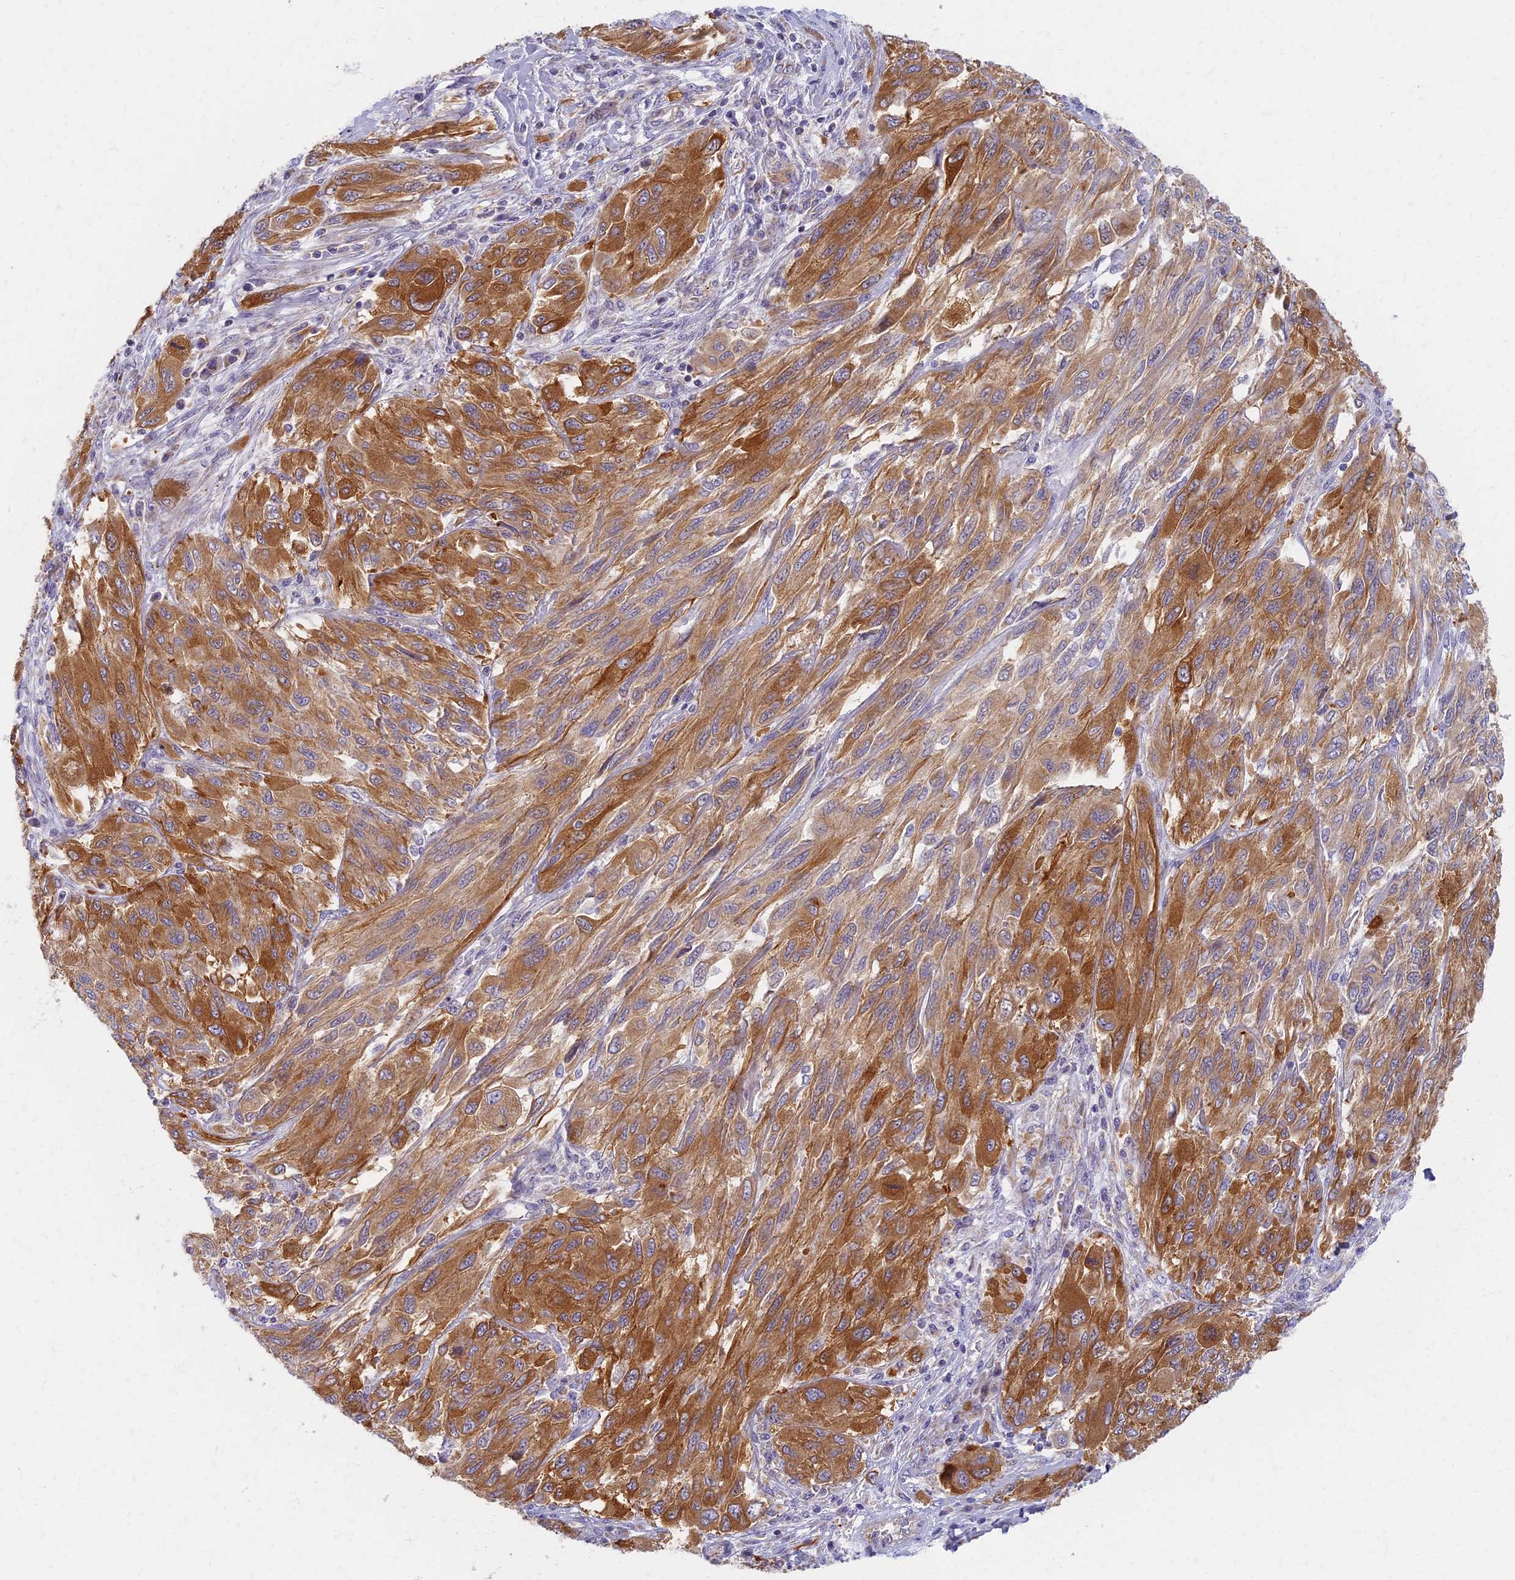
{"staining": {"intensity": "moderate", "quantity": ">75%", "location": "cytoplasmic/membranous"}, "tissue": "melanoma", "cell_type": "Tumor cells", "image_type": "cancer", "snomed": [{"axis": "morphology", "description": "Malignant melanoma, NOS"}, {"axis": "topography", "description": "Skin"}], "caption": "Protein expression analysis of melanoma exhibits moderate cytoplasmic/membranous positivity in approximately >75% of tumor cells.", "gene": "MRPS25", "patient": {"sex": "female", "age": 91}}